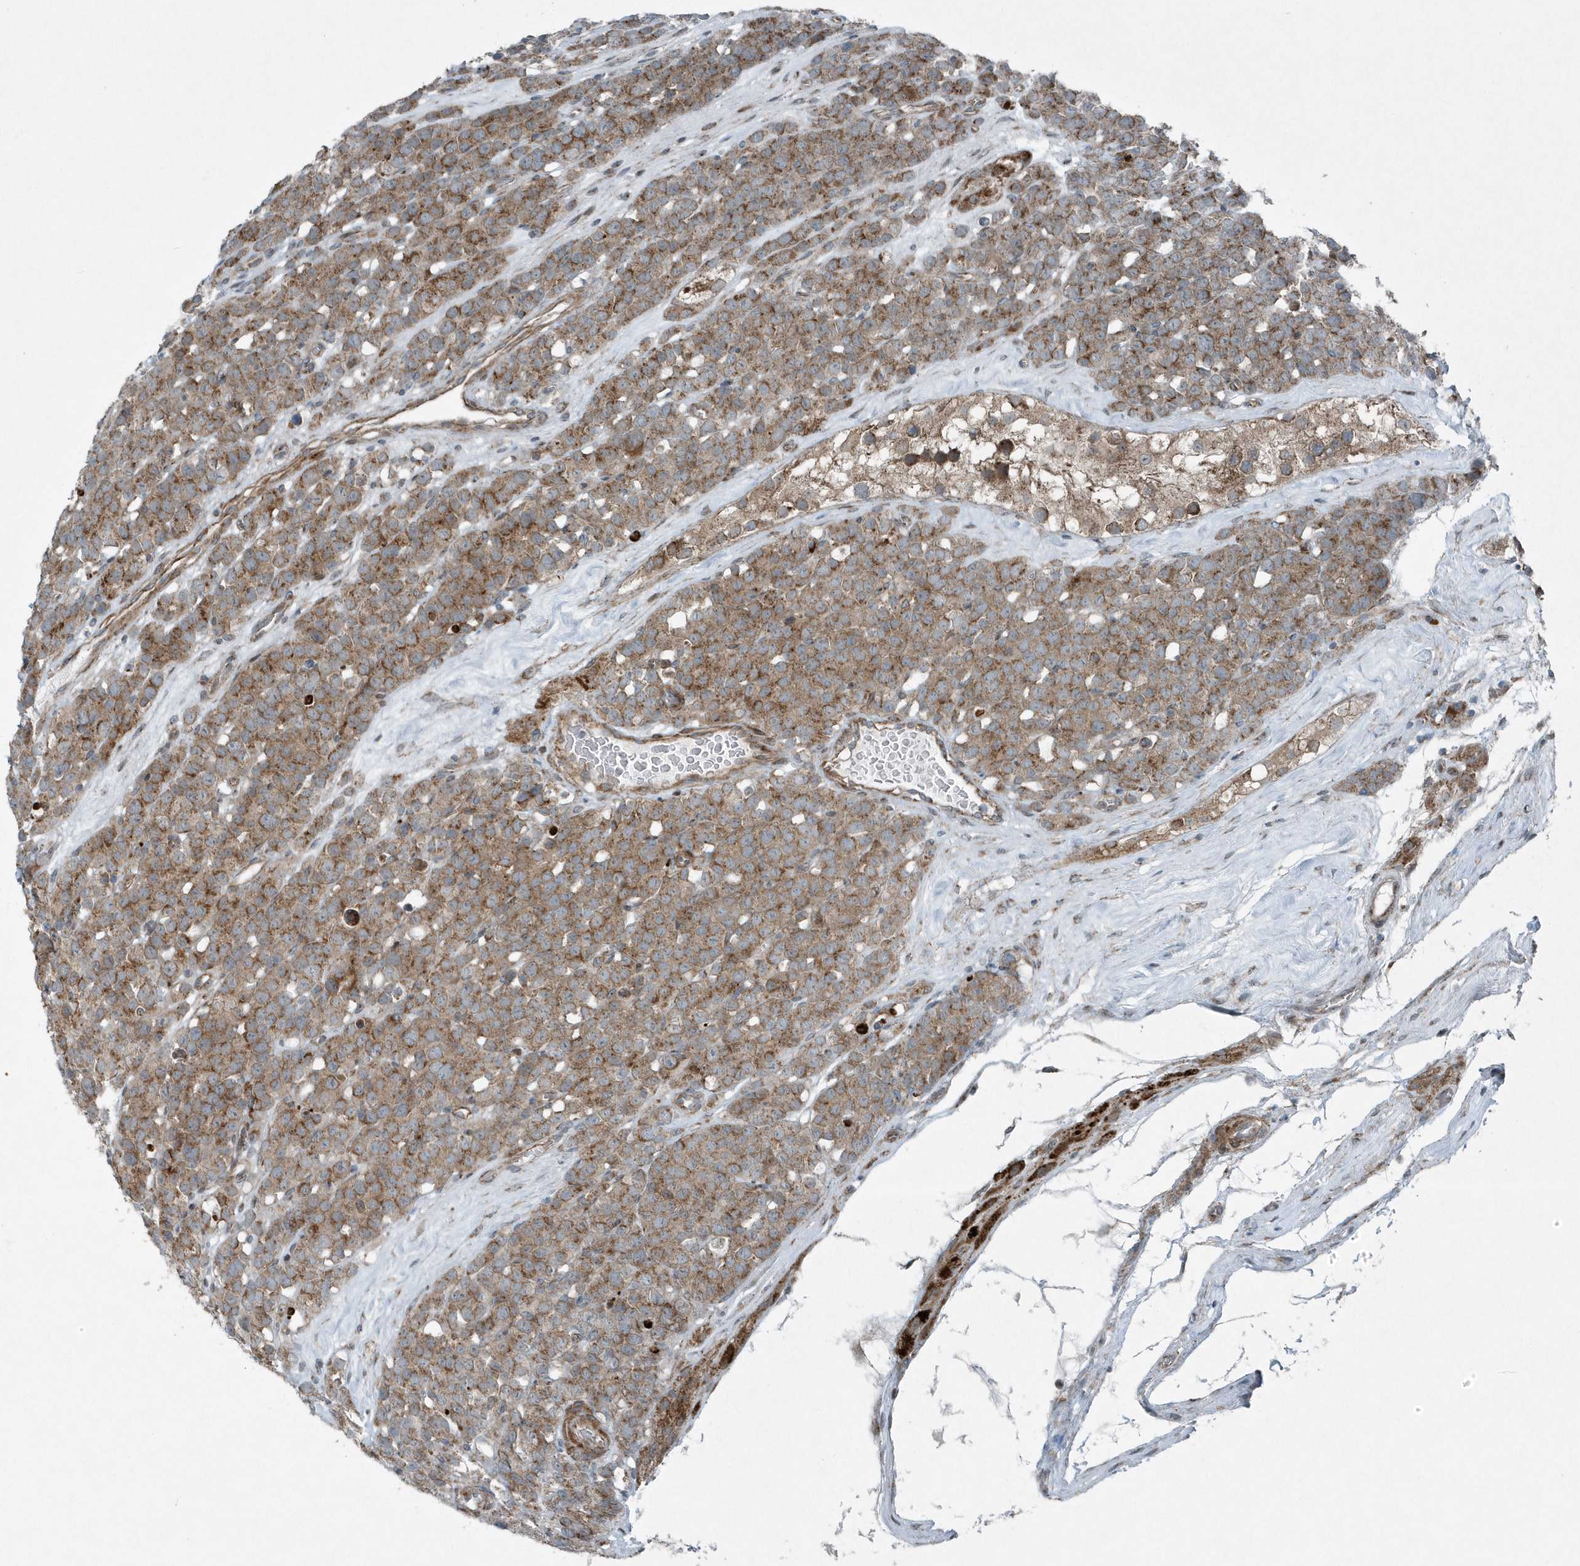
{"staining": {"intensity": "moderate", "quantity": ">75%", "location": "cytoplasmic/membranous"}, "tissue": "testis cancer", "cell_type": "Tumor cells", "image_type": "cancer", "snomed": [{"axis": "morphology", "description": "Seminoma, NOS"}, {"axis": "topography", "description": "Testis"}], "caption": "This histopathology image shows immunohistochemistry staining of testis cancer, with medium moderate cytoplasmic/membranous expression in approximately >75% of tumor cells.", "gene": "GCC2", "patient": {"sex": "male", "age": 71}}